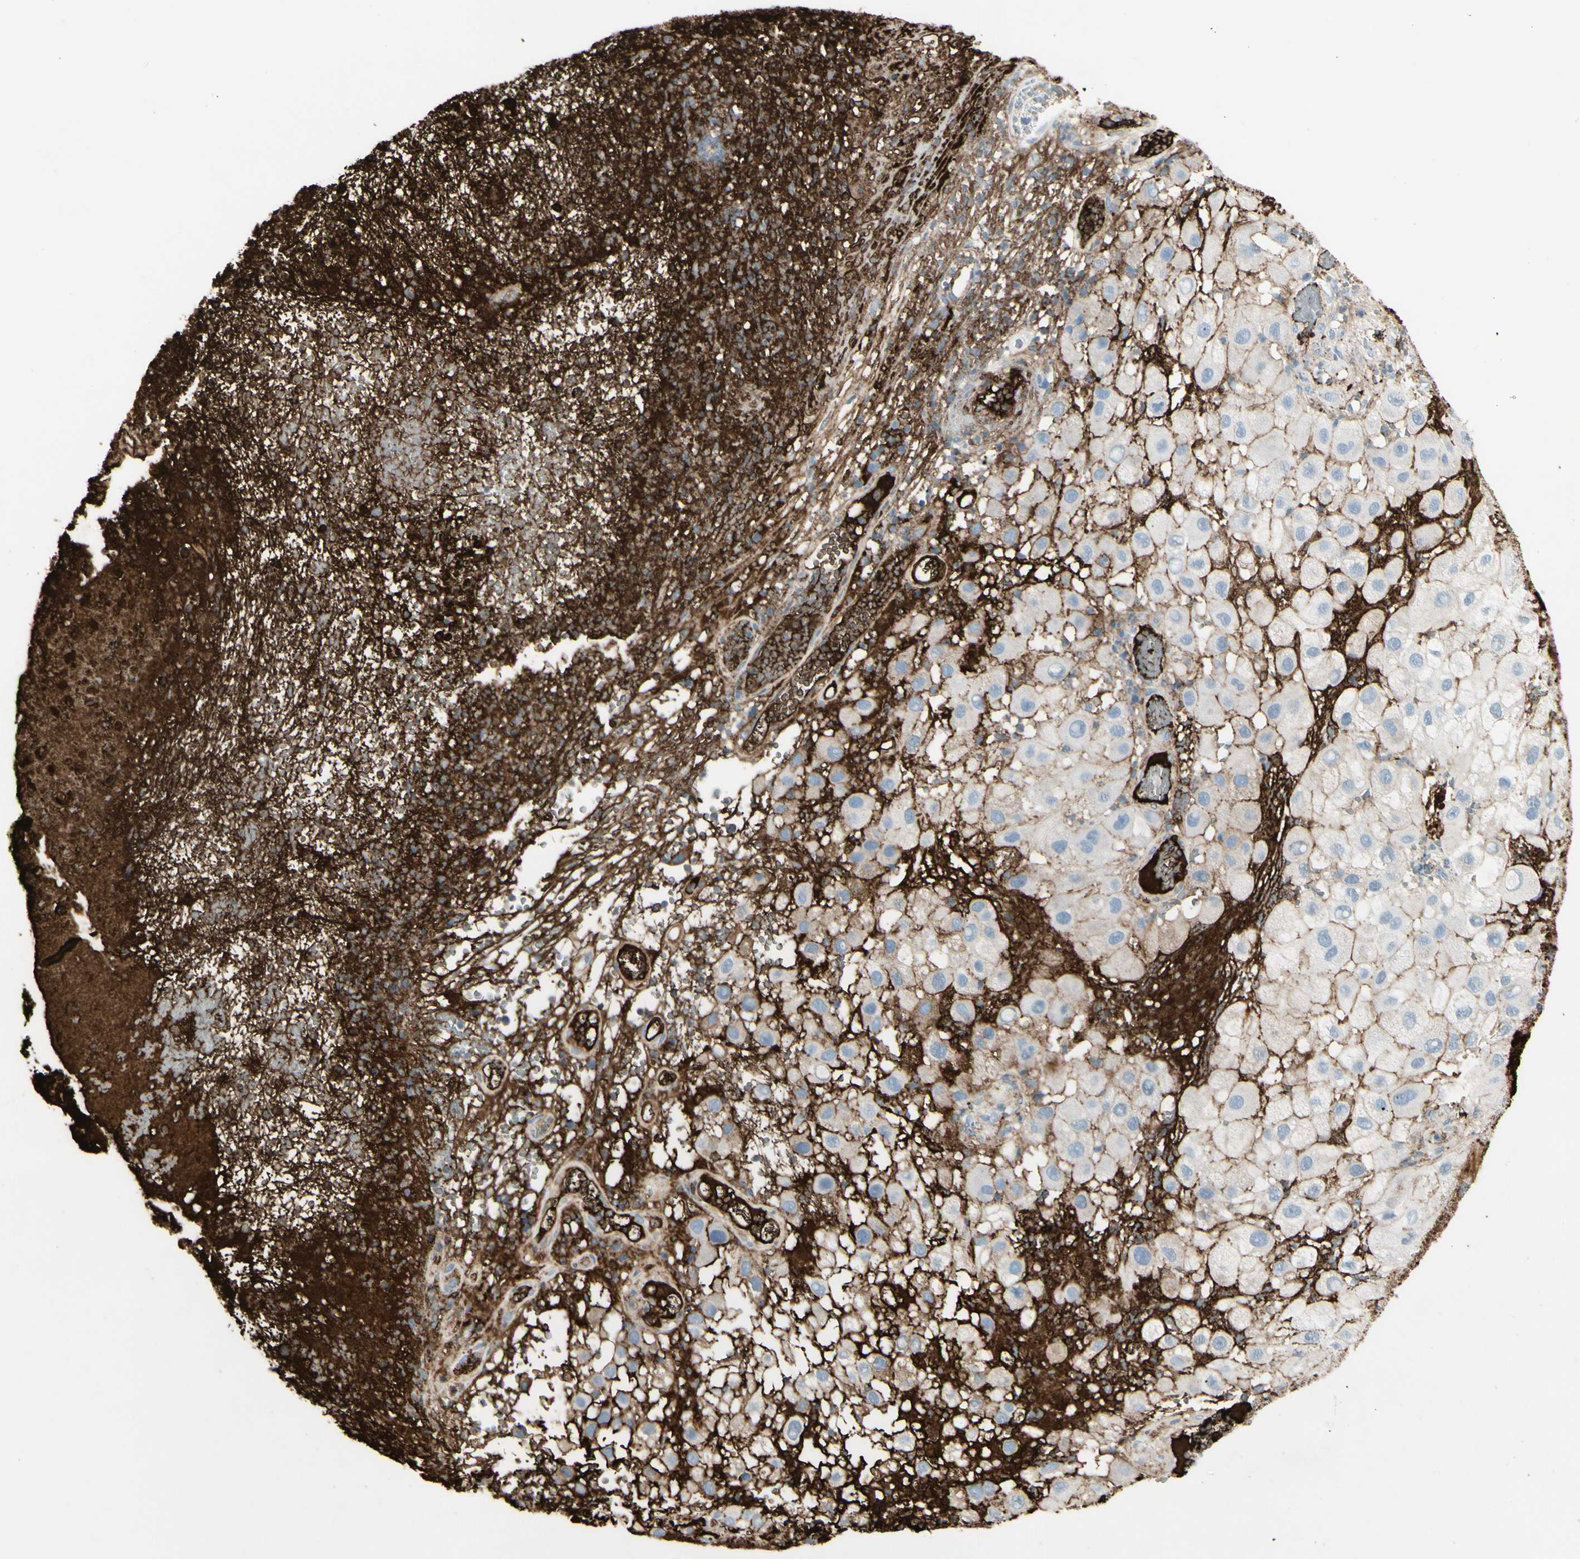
{"staining": {"intensity": "moderate", "quantity": "25%-75%", "location": "cytoplasmic/membranous"}, "tissue": "melanoma", "cell_type": "Tumor cells", "image_type": "cancer", "snomed": [{"axis": "morphology", "description": "Malignant melanoma, NOS"}, {"axis": "topography", "description": "Skin"}], "caption": "Immunohistochemical staining of melanoma displays medium levels of moderate cytoplasmic/membranous staining in about 25%-75% of tumor cells.", "gene": "IGHG1", "patient": {"sex": "female", "age": 81}}